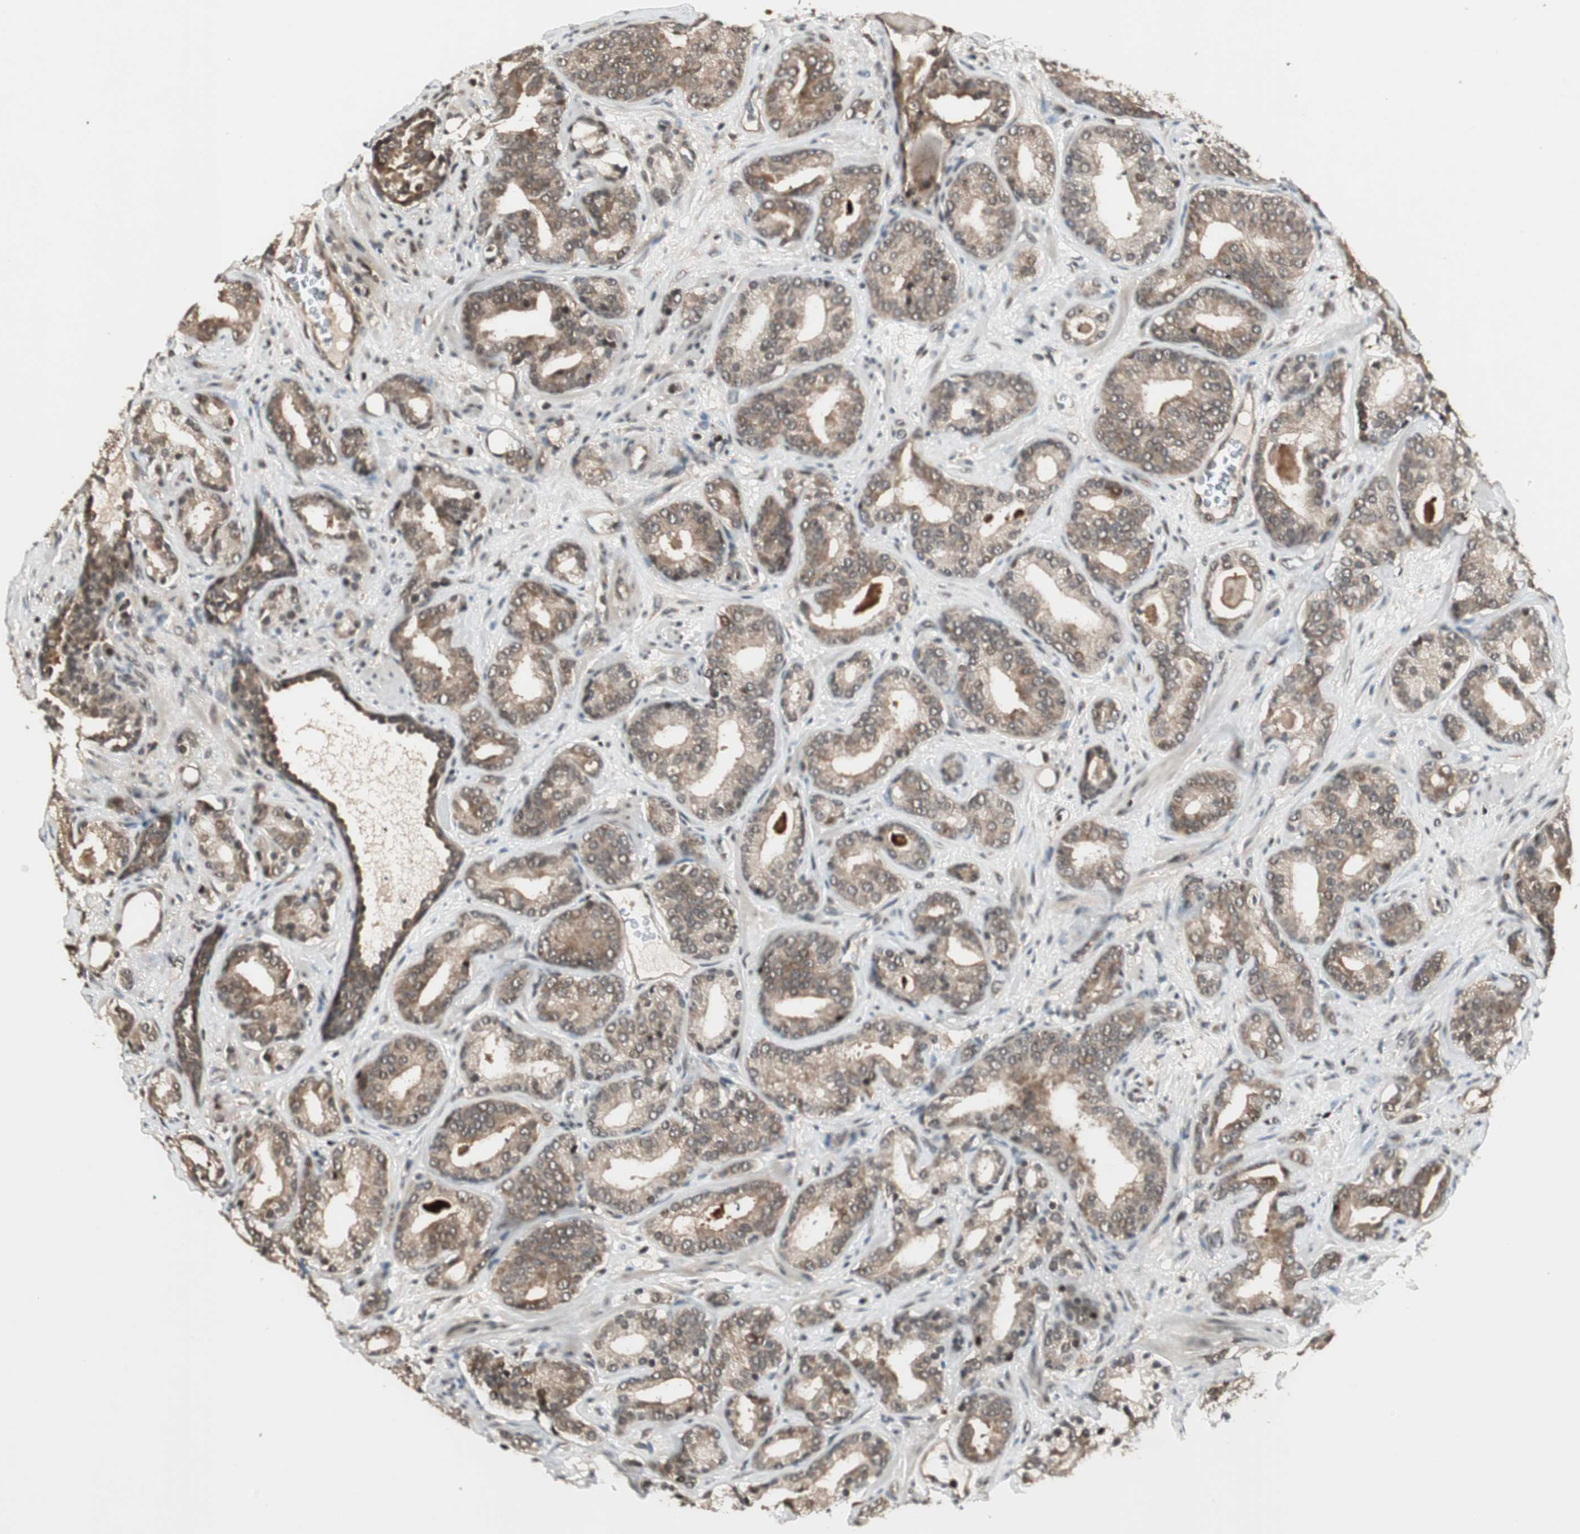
{"staining": {"intensity": "moderate", "quantity": ">75%", "location": "cytoplasmic/membranous,nuclear"}, "tissue": "prostate cancer", "cell_type": "Tumor cells", "image_type": "cancer", "snomed": [{"axis": "morphology", "description": "Adenocarcinoma, Low grade"}, {"axis": "topography", "description": "Prostate"}], "caption": "The image reveals staining of prostate low-grade adenocarcinoma, revealing moderate cytoplasmic/membranous and nuclear protein expression (brown color) within tumor cells.", "gene": "ZNF701", "patient": {"sex": "male", "age": 63}}